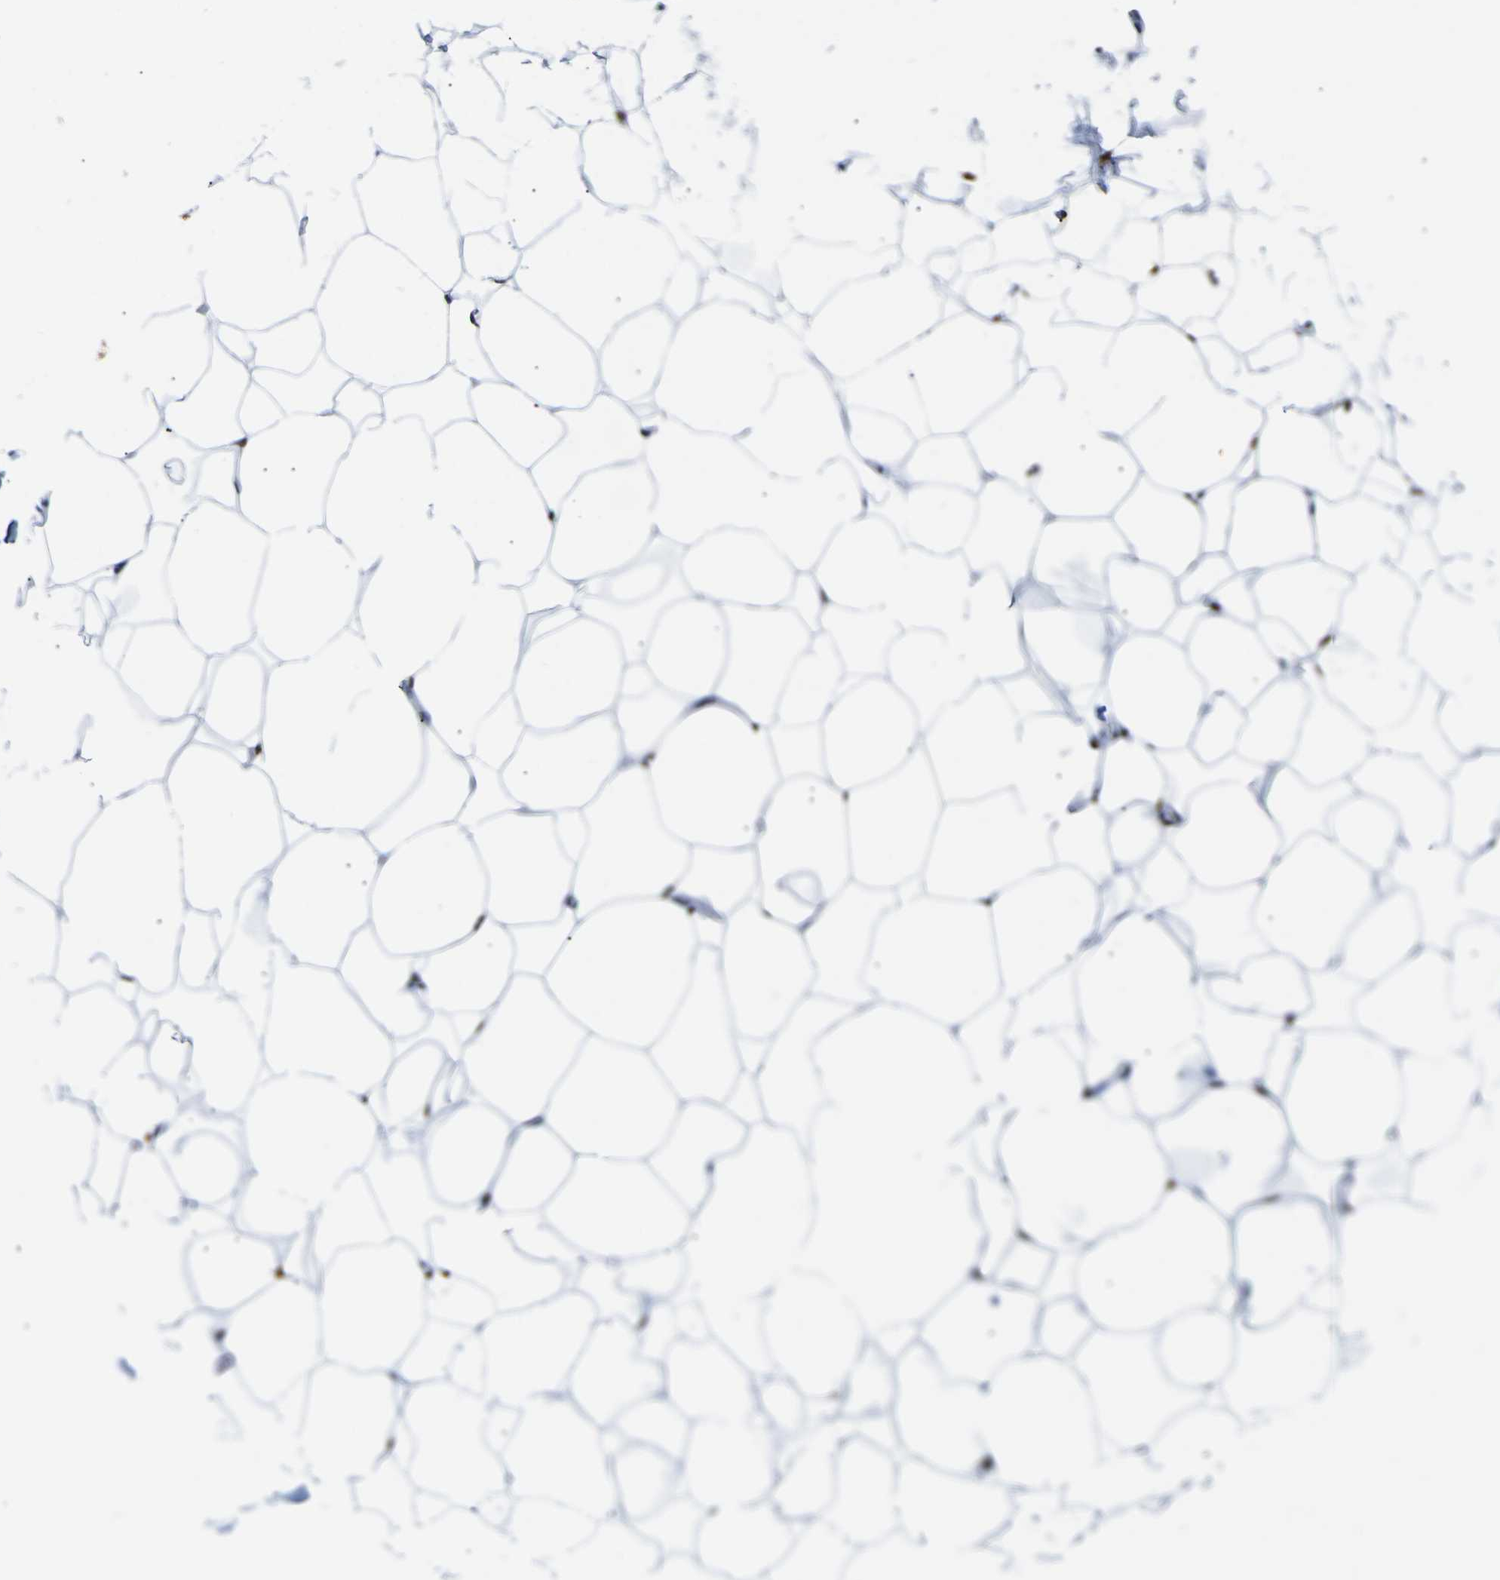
{"staining": {"intensity": "moderate", "quantity": "25%-75%", "location": "nuclear"}, "tissue": "adipose tissue", "cell_type": "Adipocytes", "image_type": "normal", "snomed": [{"axis": "morphology", "description": "Normal tissue, NOS"}, {"axis": "topography", "description": "Breast"}, {"axis": "topography", "description": "Adipose tissue"}], "caption": "This is a histology image of IHC staining of benign adipose tissue, which shows moderate staining in the nuclear of adipocytes.", "gene": "H2AC21", "patient": {"sex": "female", "age": 25}}